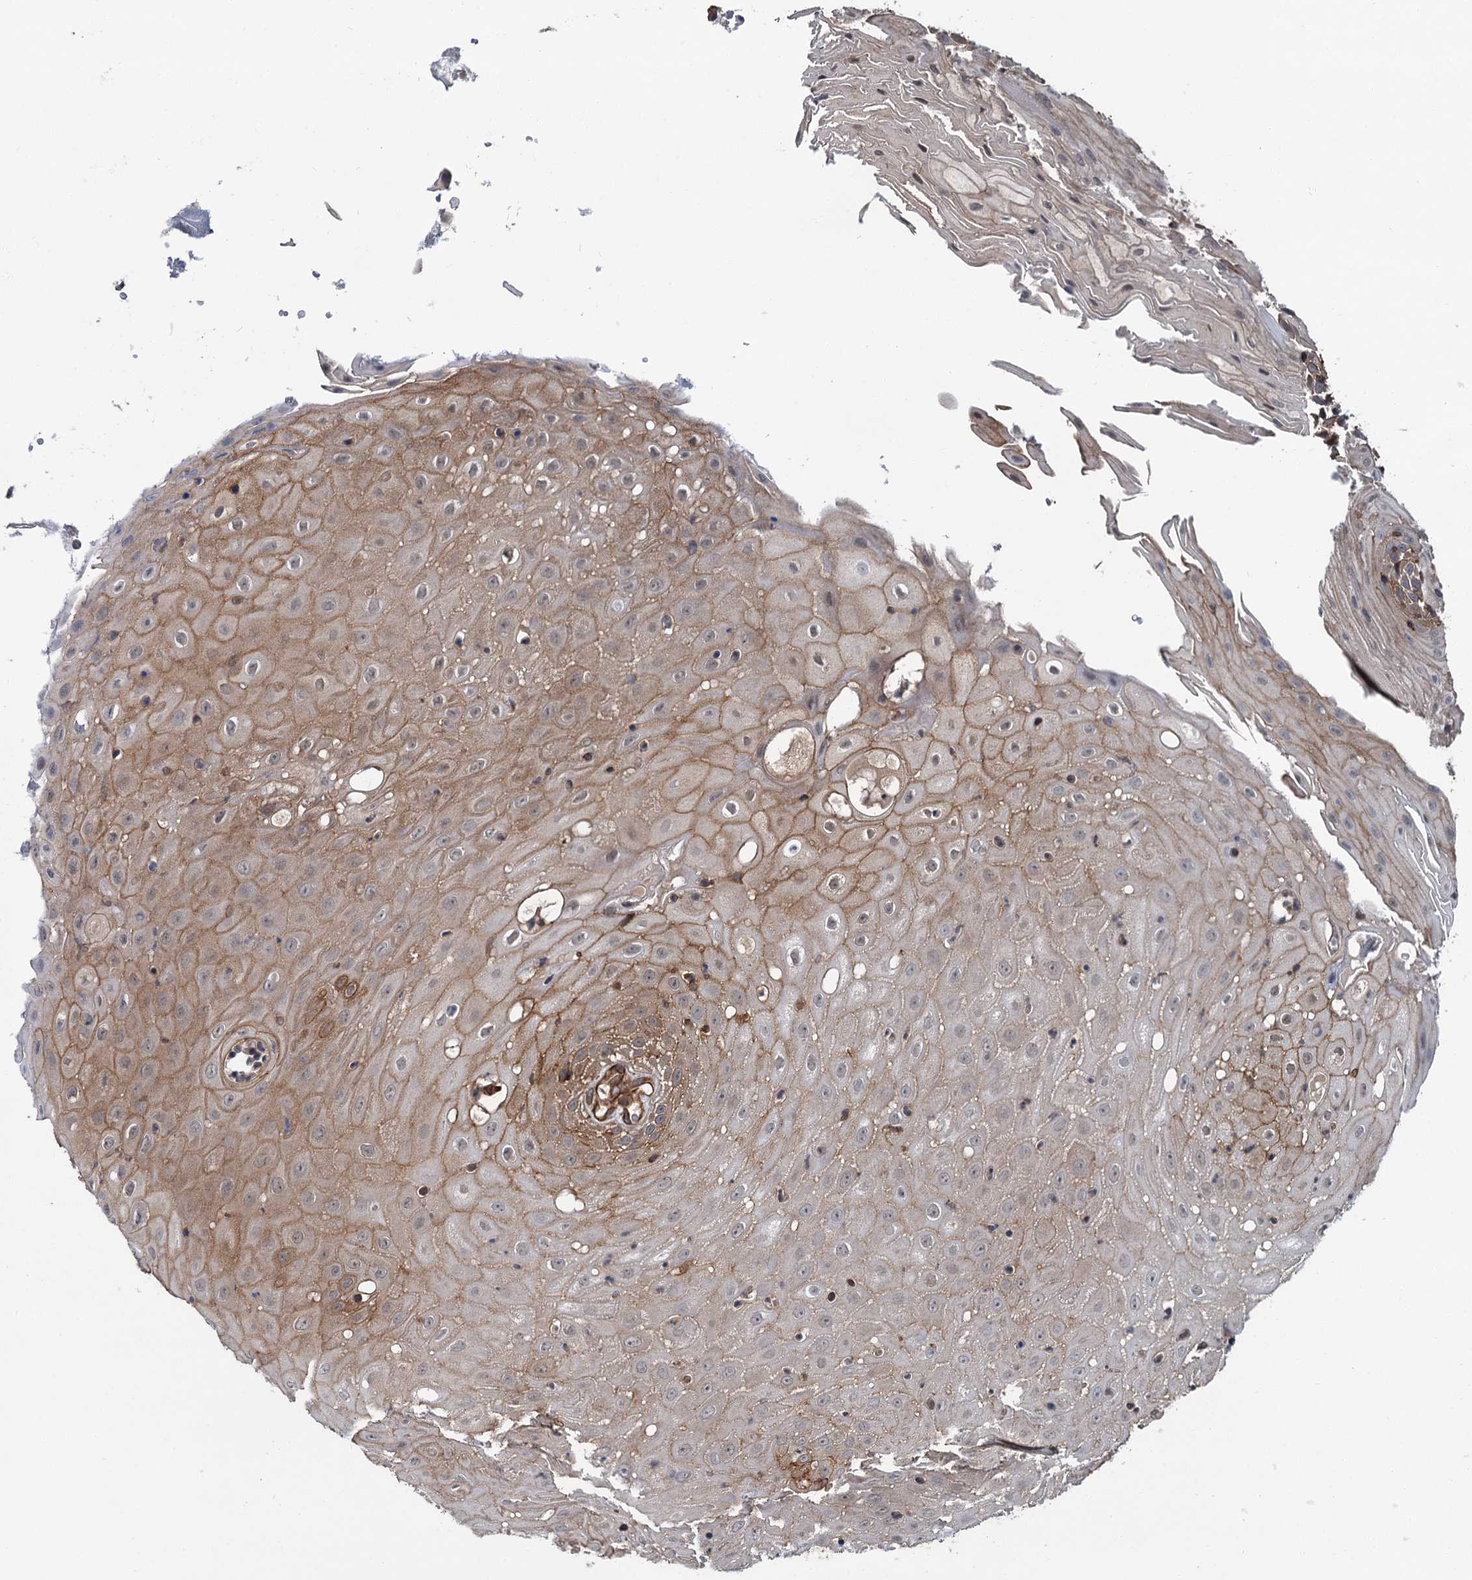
{"staining": {"intensity": "moderate", "quantity": ">75%", "location": "cytoplasmic/membranous"}, "tissue": "oral mucosa", "cell_type": "Squamous epithelial cells", "image_type": "normal", "snomed": [{"axis": "morphology", "description": "Normal tissue, NOS"}, {"axis": "topography", "description": "Skeletal muscle"}, {"axis": "topography", "description": "Oral tissue"}, {"axis": "topography", "description": "Salivary gland"}, {"axis": "topography", "description": "Peripheral nerve tissue"}], "caption": "This is a photomicrograph of immunohistochemistry staining of unremarkable oral mucosa, which shows moderate staining in the cytoplasmic/membranous of squamous epithelial cells.", "gene": "ZFYVE19", "patient": {"sex": "male", "age": 54}}